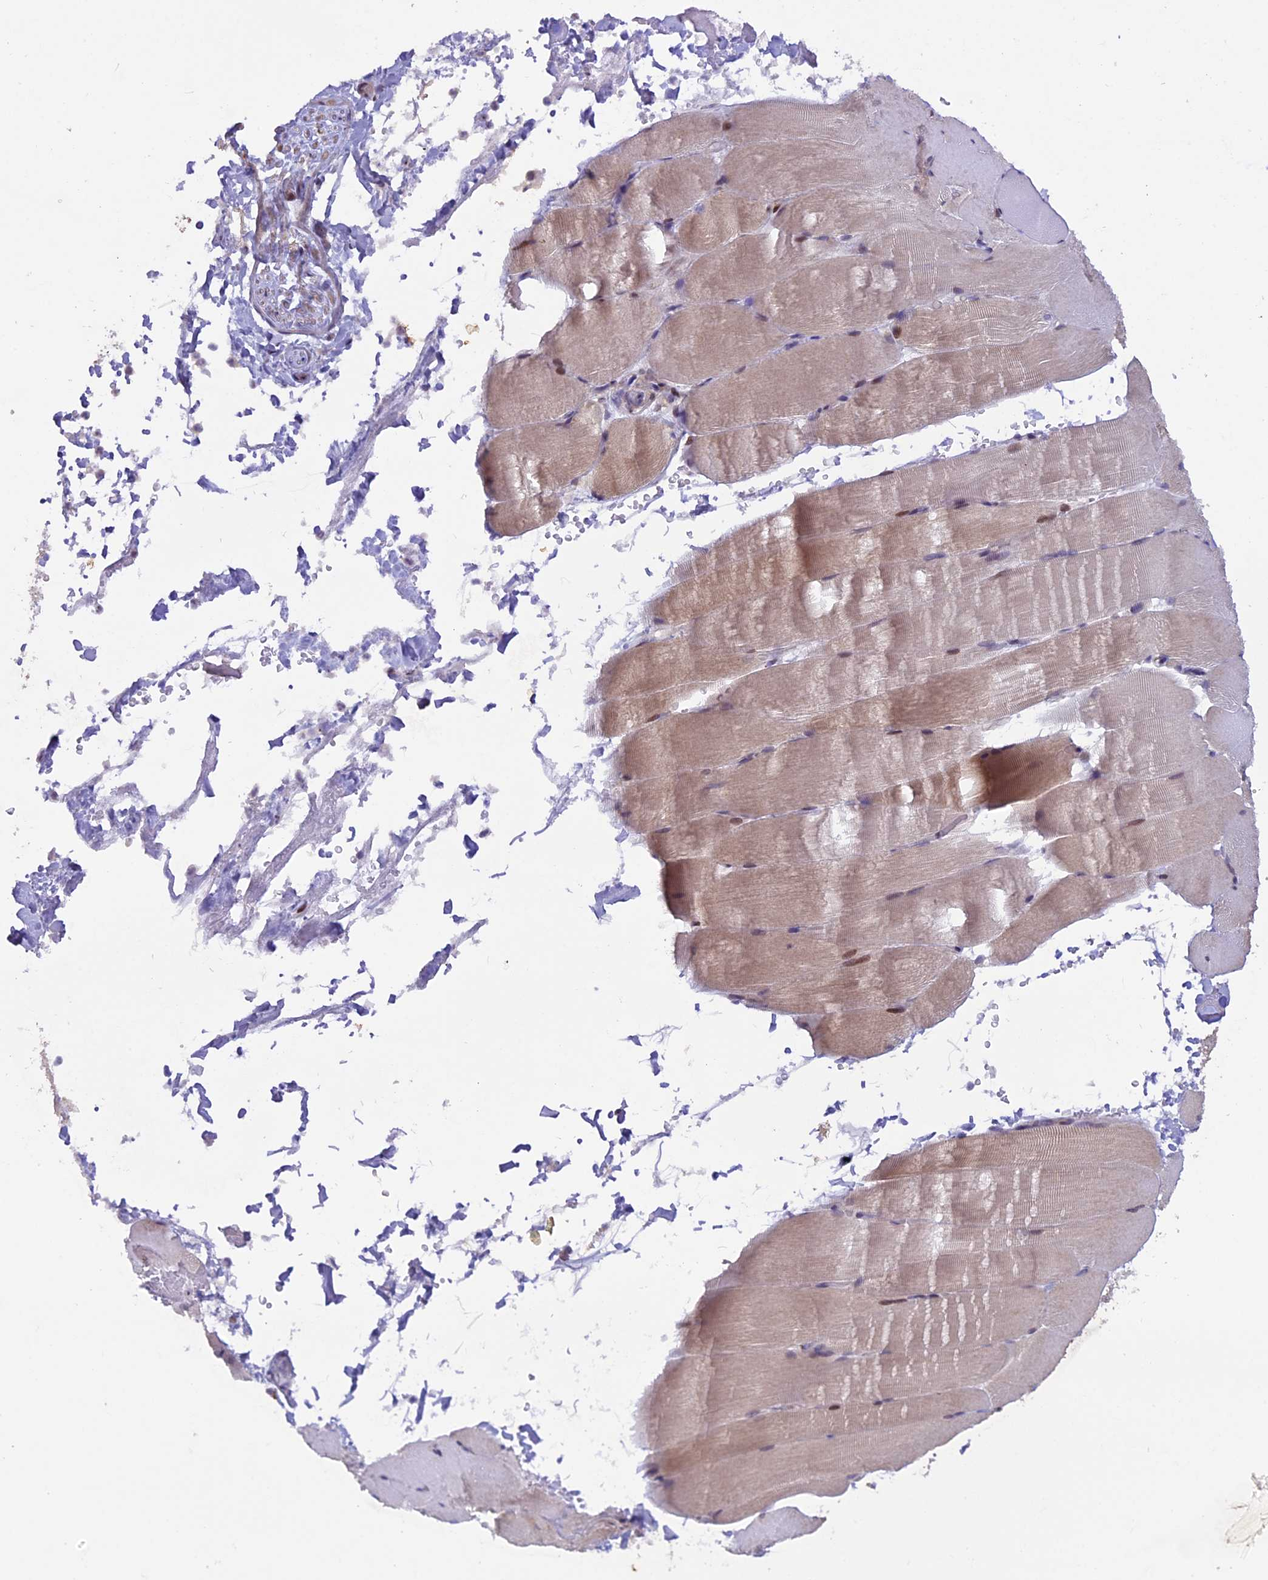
{"staining": {"intensity": "weak", "quantity": "<25%", "location": "cytoplasmic/membranous,nuclear"}, "tissue": "skeletal muscle", "cell_type": "Myocytes", "image_type": "normal", "snomed": [{"axis": "morphology", "description": "Normal tissue, NOS"}, {"axis": "topography", "description": "Skeletal muscle"}, {"axis": "topography", "description": "Parathyroid gland"}], "caption": "Image shows no protein positivity in myocytes of unremarkable skeletal muscle.", "gene": "MAN2C1", "patient": {"sex": "female", "age": 37}}